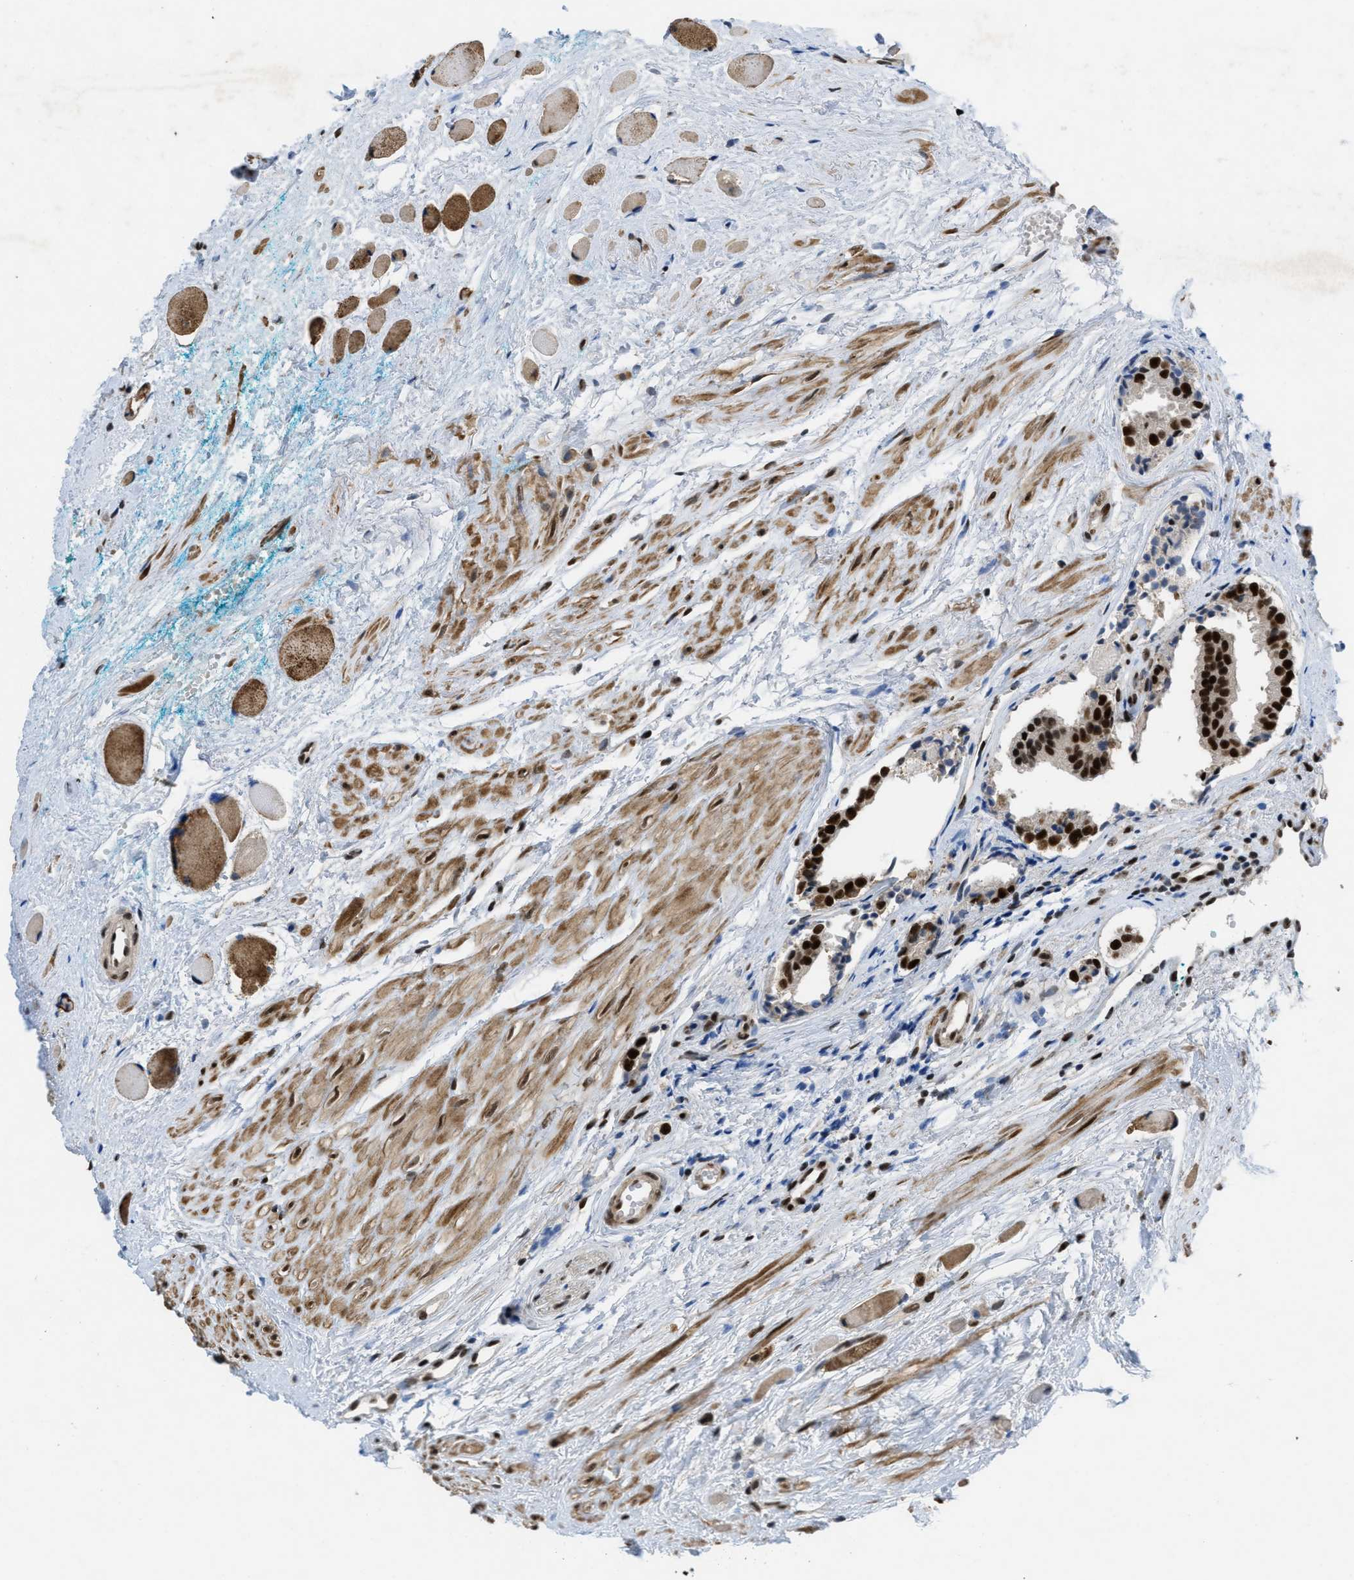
{"staining": {"intensity": "strong", "quantity": "25%-75%", "location": "nuclear"}, "tissue": "prostate cancer", "cell_type": "Tumor cells", "image_type": "cancer", "snomed": [{"axis": "morphology", "description": "Adenocarcinoma, Low grade"}, {"axis": "topography", "description": "Prostate"}], "caption": "Prostate cancer tissue exhibits strong nuclear positivity in about 25%-75% of tumor cells, visualized by immunohistochemistry.", "gene": "CDT1", "patient": {"sex": "male", "age": 57}}